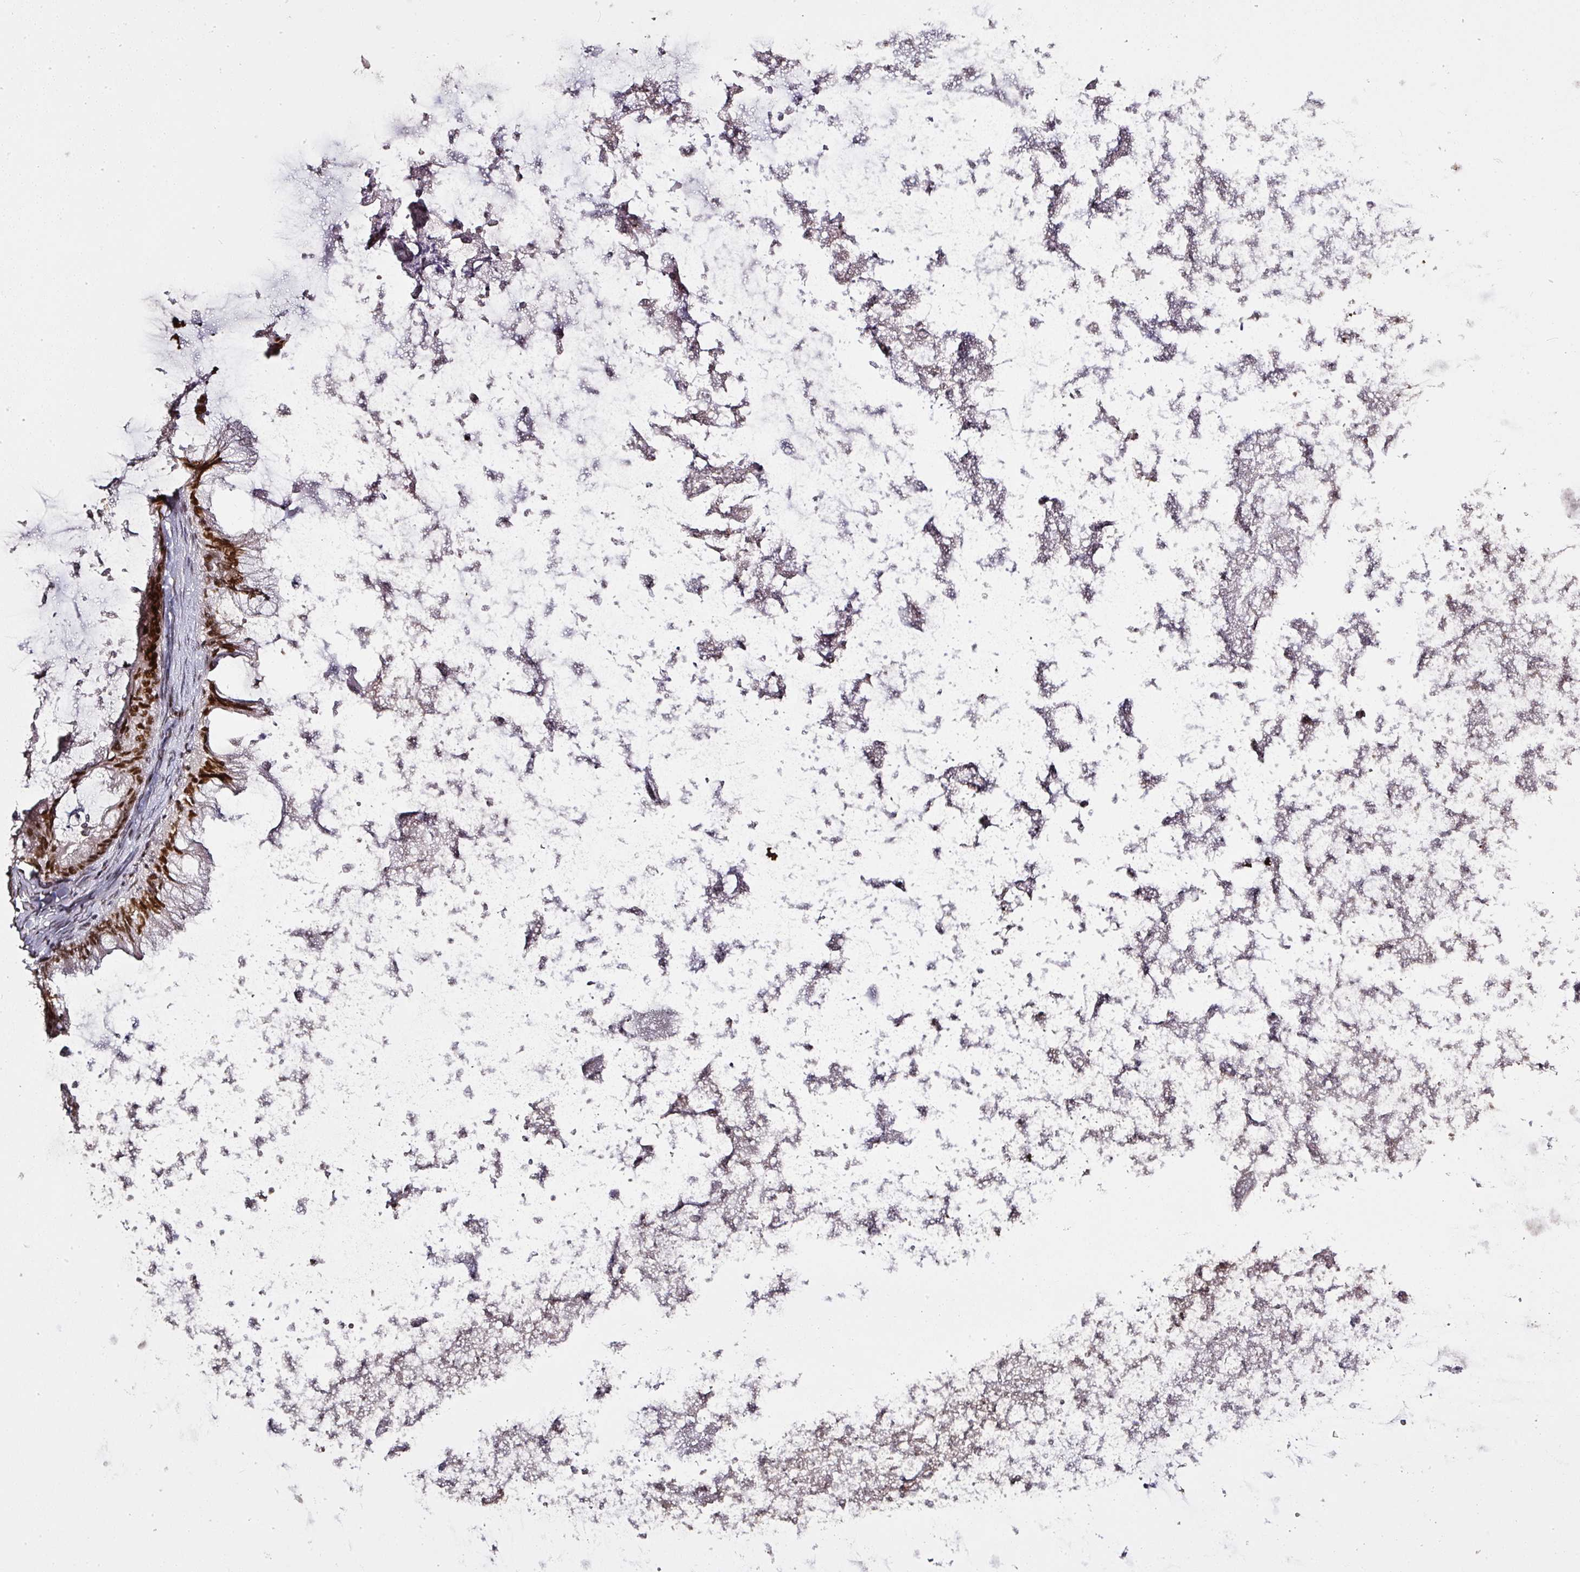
{"staining": {"intensity": "moderate", "quantity": ">75%", "location": "nuclear"}, "tissue": "ovarian cancer", "cell_type": "Tumor cells", "image_type": "cancer", "snomed": [{"axis": "morphology", "description": "Cystadenocarcinoma, mucinous, NOS"}, {"axis": "topography", "description": "Ovary"}], "caption": "High-magnification brightfield microscopy of ovarian cancer stained with DAB (3,3'-diaminobenzidine) (brown) and counterstained with hematoxylin (blue). tumor cells exhibit moderate nuclear staining is present in approximately>75% of cells.", "gene": "GPRIN2", "patient": {"sex": "female", "age": 35}}